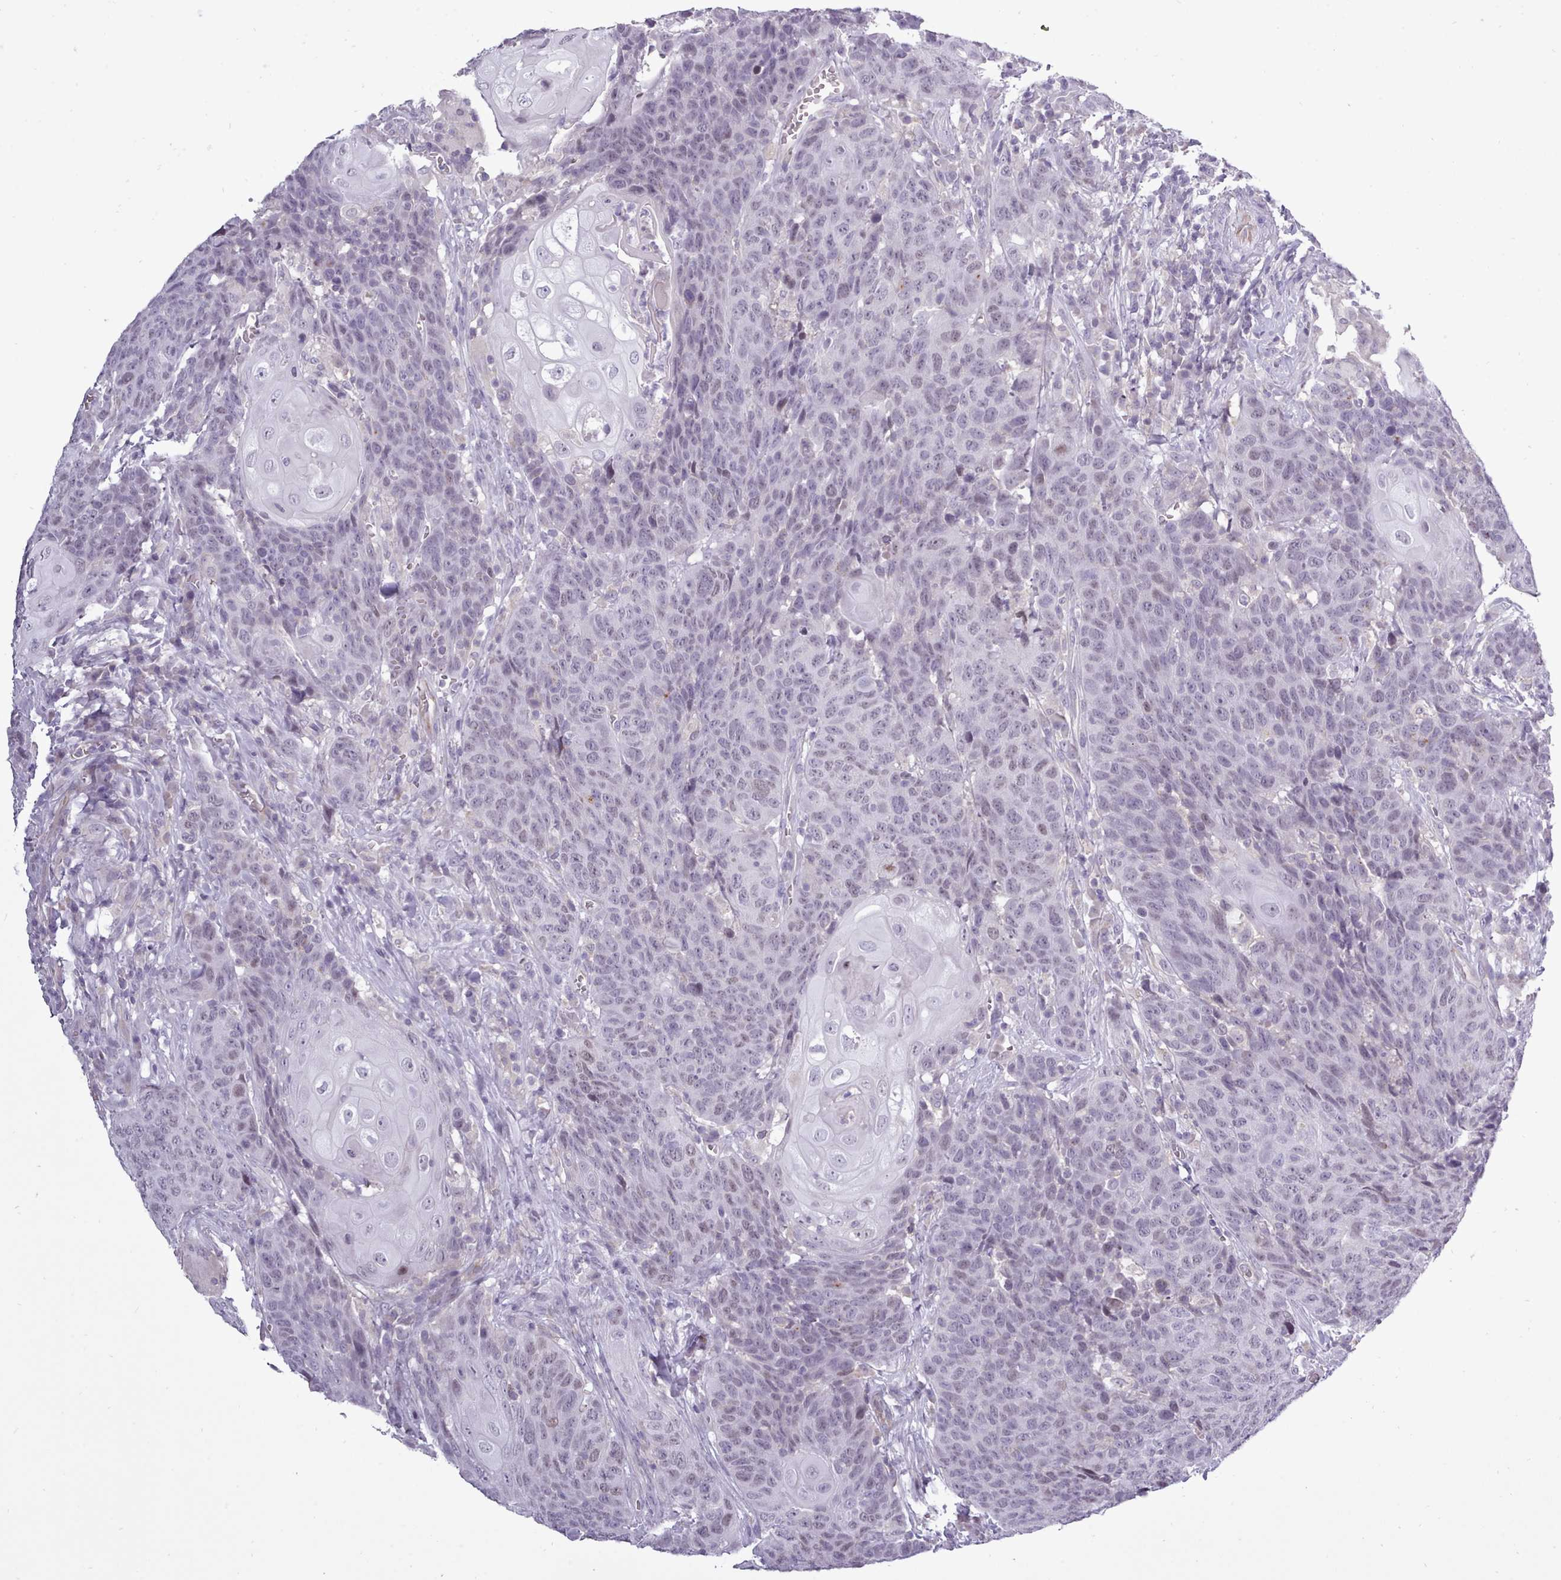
{"staining": {"intensity": "weak", "quantity": "<25%", "location": "nuclear"}, "tissue": "head and neck cancer", "cell_type": "Tumor cells", "image_type": "cancer", "snomed": [{"axis": "morphology", "description": "Squamous cell carcinoma, NOS"}, {"axis": "topography", "description": "Head-Neck"}], "caption": "The photomicrograph displays no significant expression in tumor cells of squamous cell carcinoma (head and neck).", "gene": "BDKRB2", "patient": {"sex": "male", "age": 66}}